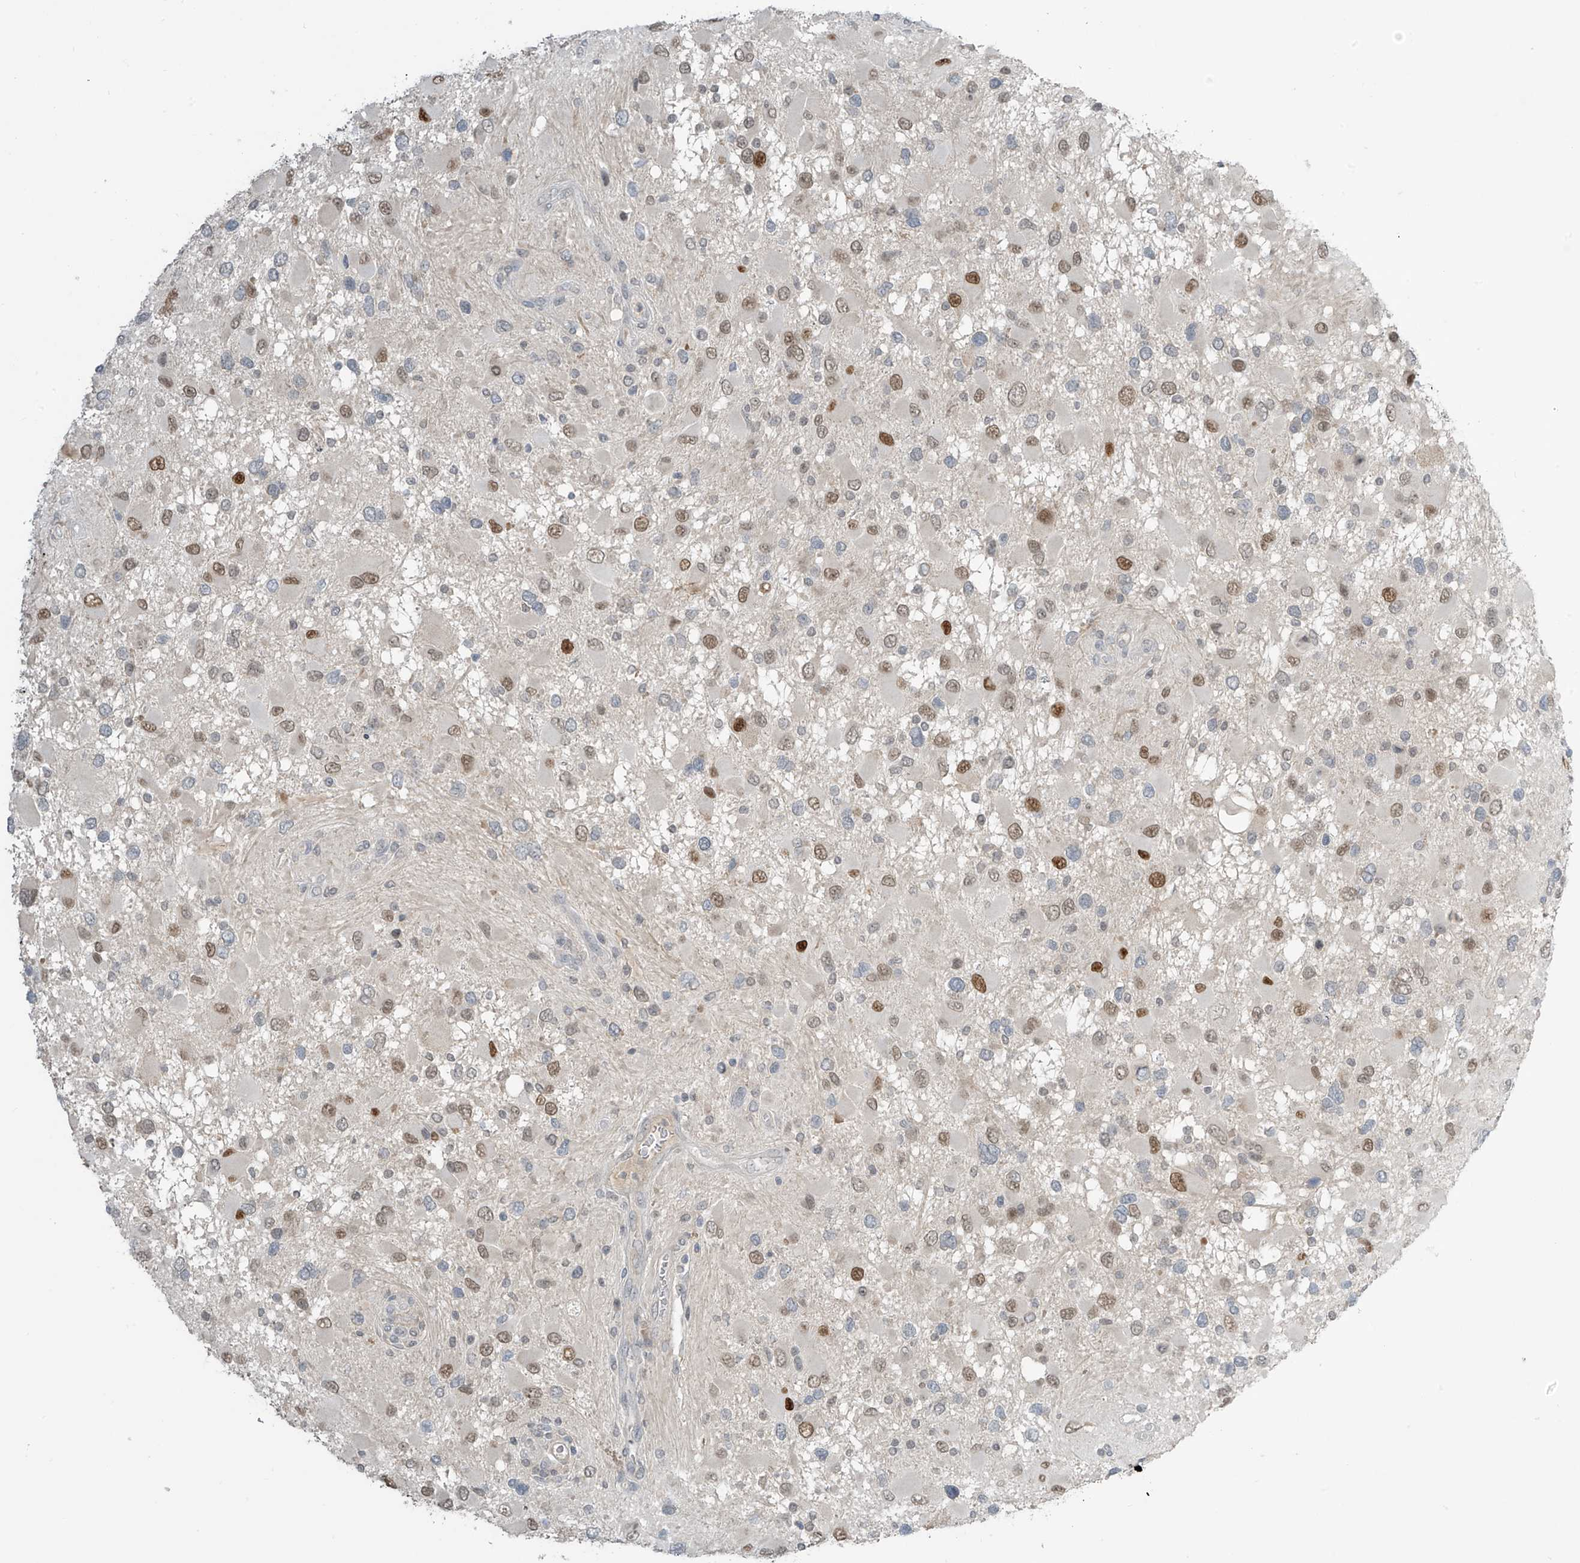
{"staining": {"intensity": "strong", "quantity": "25%-75%", "location": "nuclear"}, "tissue": "glioma", "cell_type": "Tumor cells", "image_type": "cancer", "snomed": [{"axis": "morphology", "description": "Glioma, malignant, High grade"}, {"axis": "topography", "description": "Brain"}], "caption": "A brown stain labels strong nuclear staining of a protein in human malignant glioma (high-grade) tumor cells.", "gene": "METAP1D", "patient": {"sex": "male", "age": 53}}